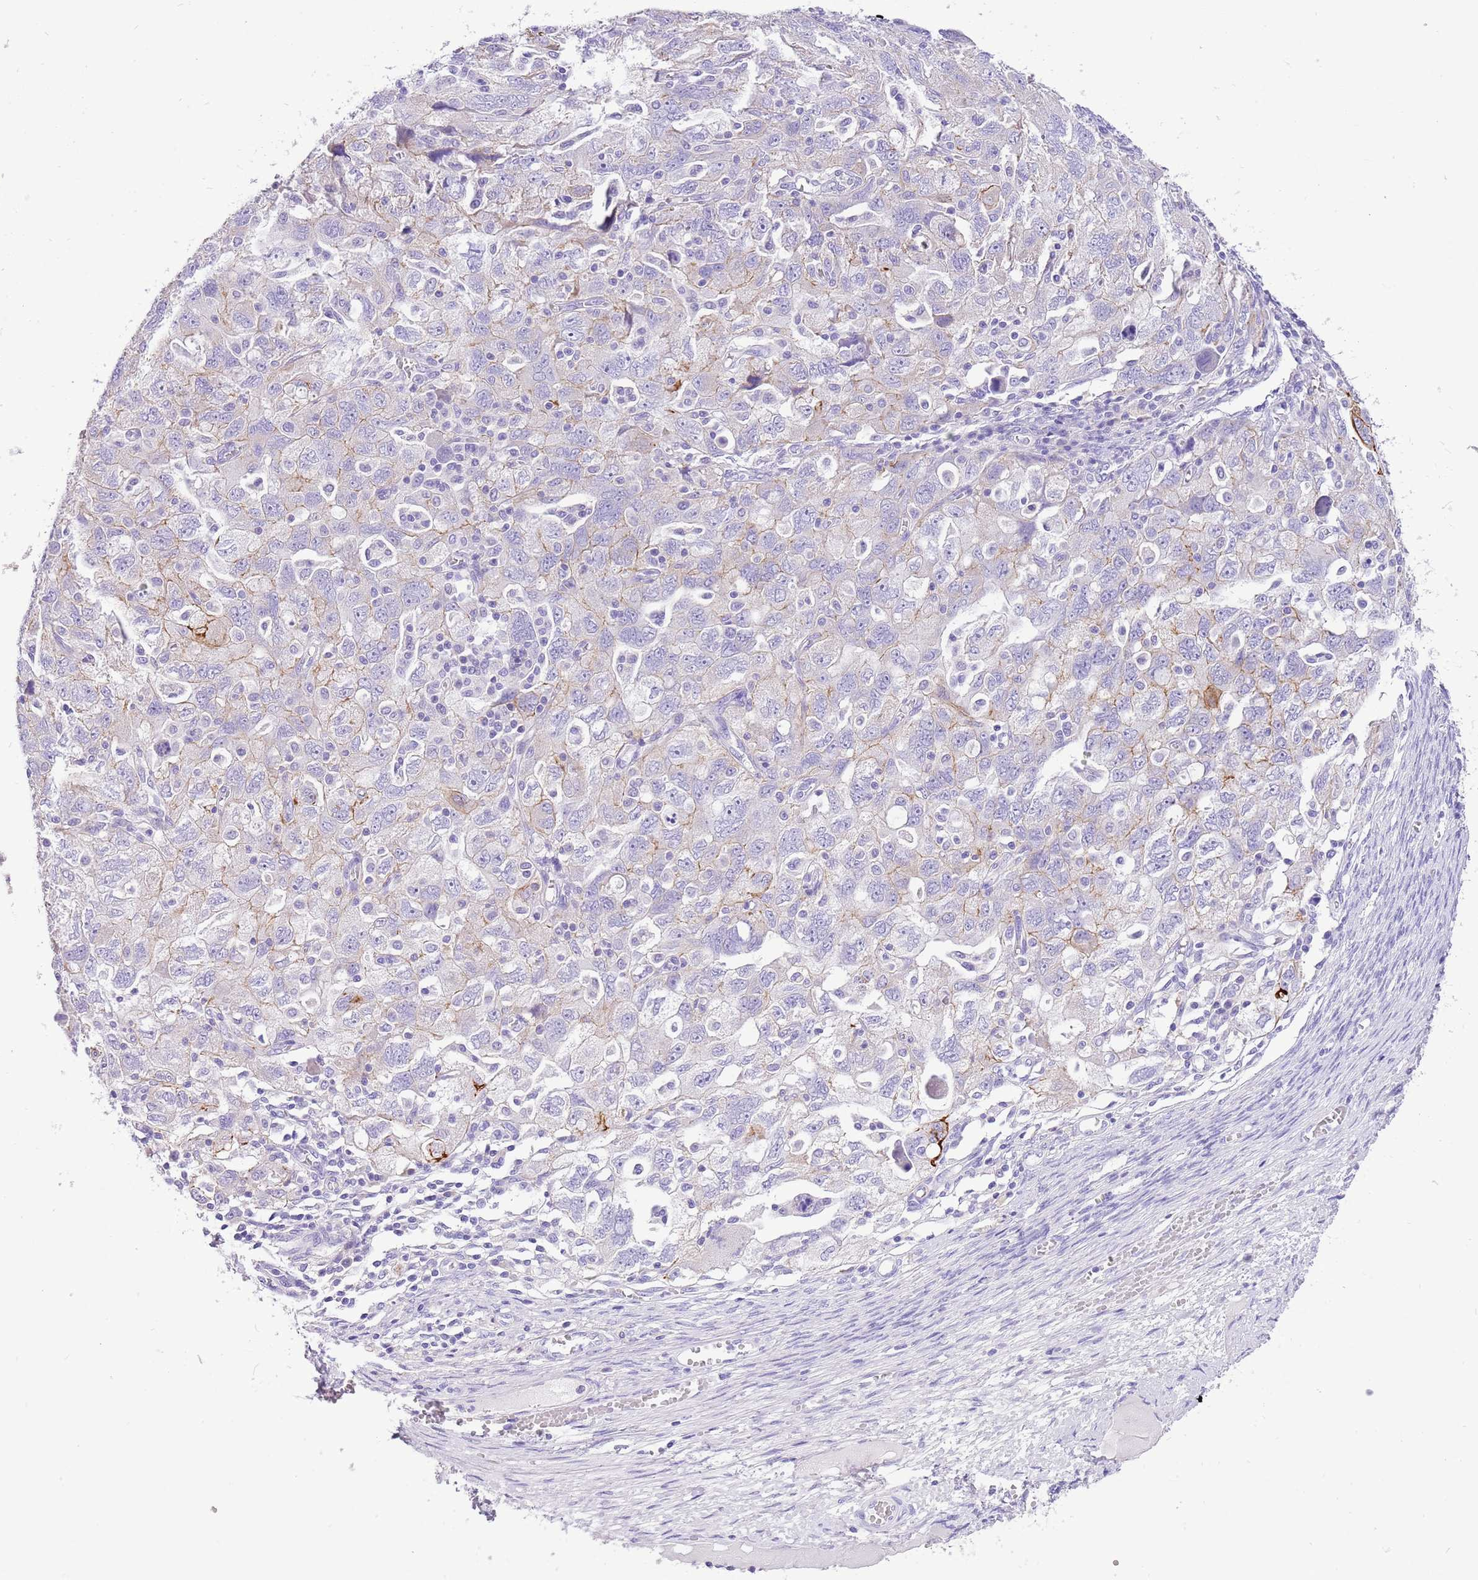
{"staining": {"intensity": "weak", "quantity": "25%-75%", "location": "cytoplasmic/membranous"}, "tissue": "ovarian cancer", "cell_type": "Tumor cells", "image_type": "cancer", "snomed": [{"axis": "morphology", "description": "Carcinoma, NOS"}, {"axis": "morphology", "description": "Cystadenocarcinoma, serous, NOS"}, {"axis": "topography", "description": "Ovary"}], "caption": "A brown stain highlights weak cytoplasmic/membranous expression of a protein in human ovarian carcinoma tumor cells.", "gene": "R3HDM4", "patient": {"sex": "female", "age": 69}}